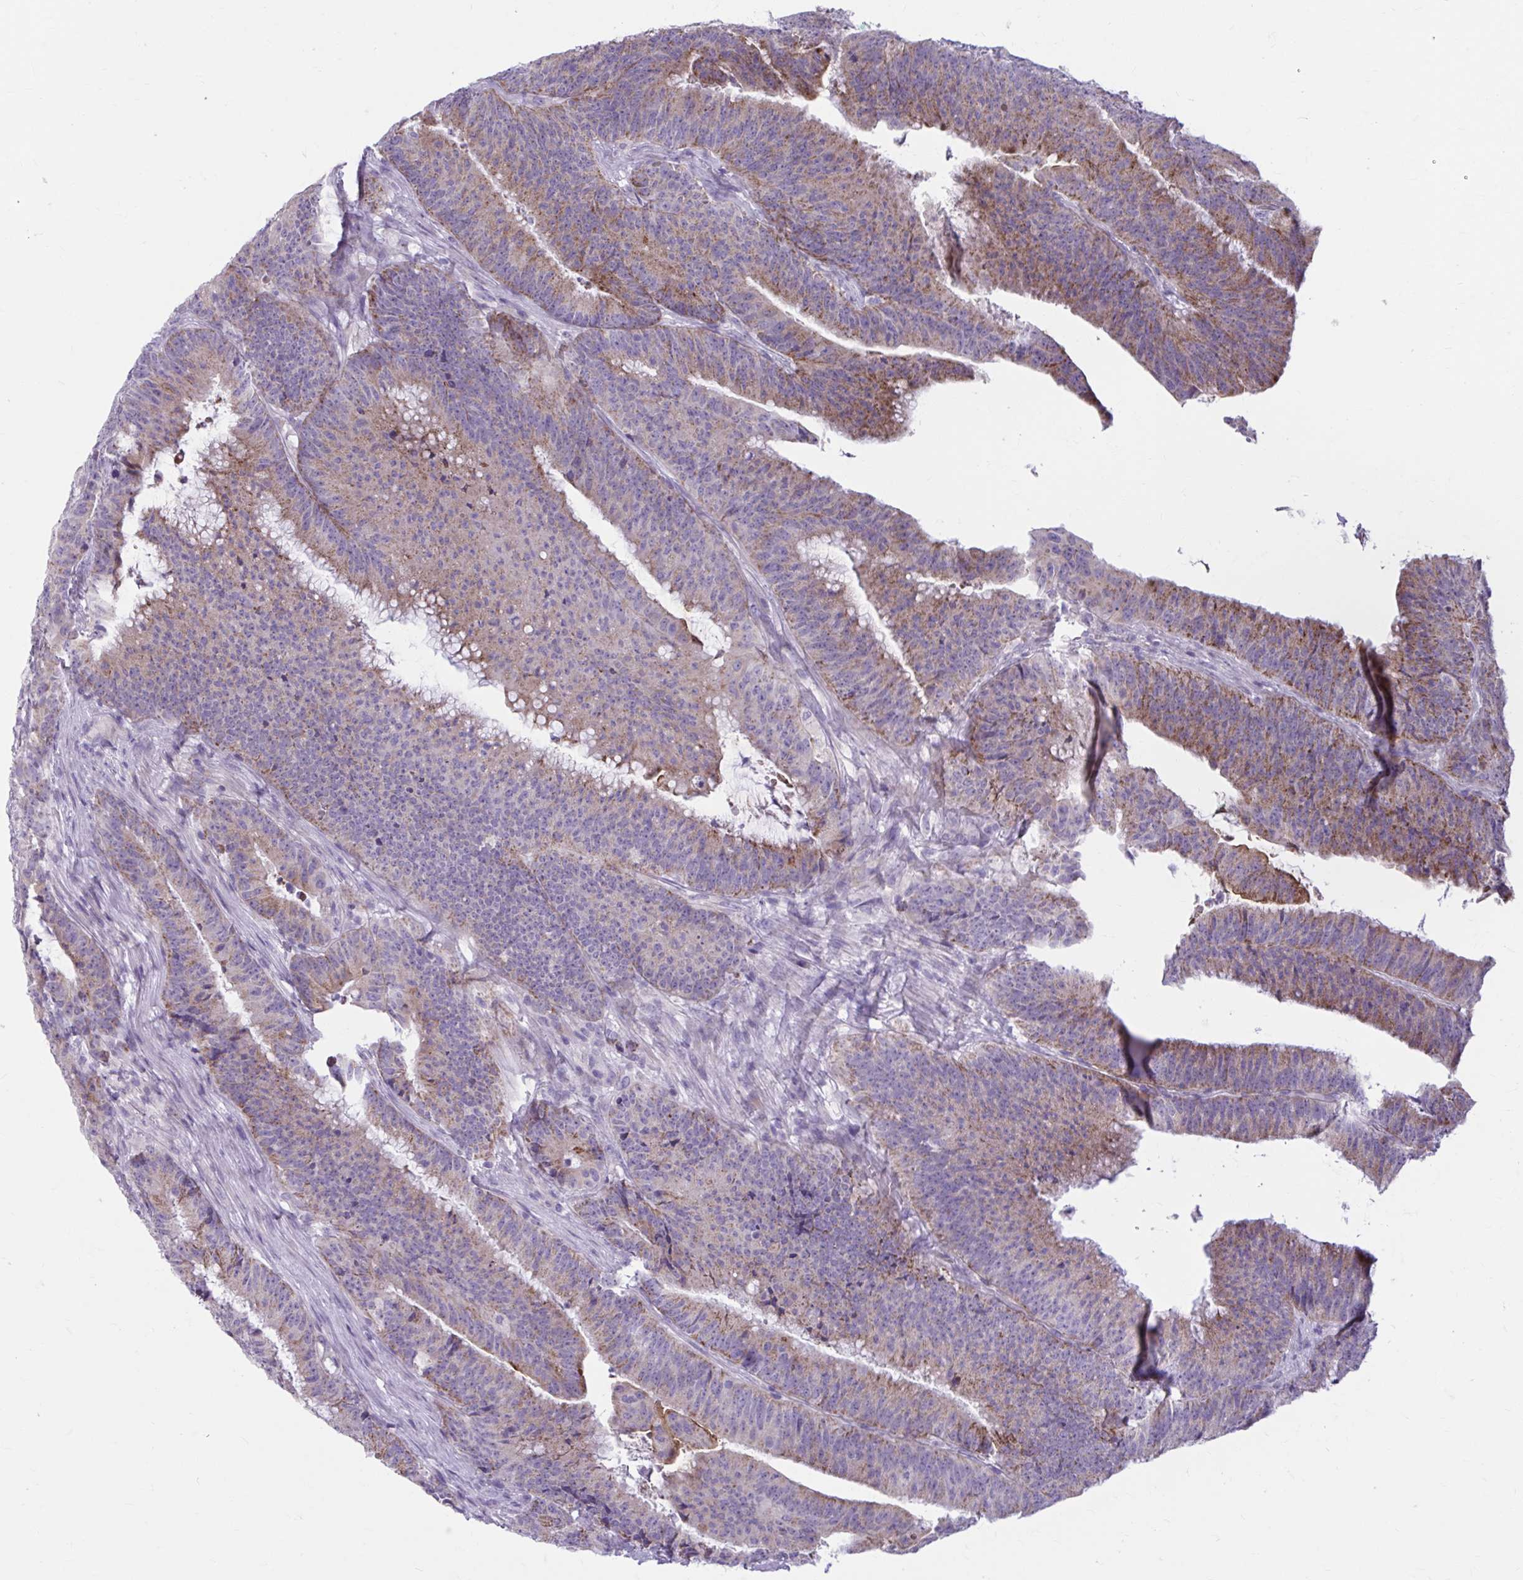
{"staining": {"intensity": "moderate", "quantity": "25%-75%", "location": "cytoplasmic/membranous"}, "tissue": "colorectal cancer", "cell_type": "Tumor cells", "image_type": "cancer", "snomed": [{"axis": "morphology", "description": "Adenocarcinoma, NOS"}, {"axis": "topography", "description": "Colon"}], "caption": "A micrograph of adenocarcinoma (colorectal) stained for a protein demonstrates moderate cytoplasmic/membranous brown staining in tumor cells.", "gene": "MSMO1", "patient": {"sex": "female", "age": 78}}